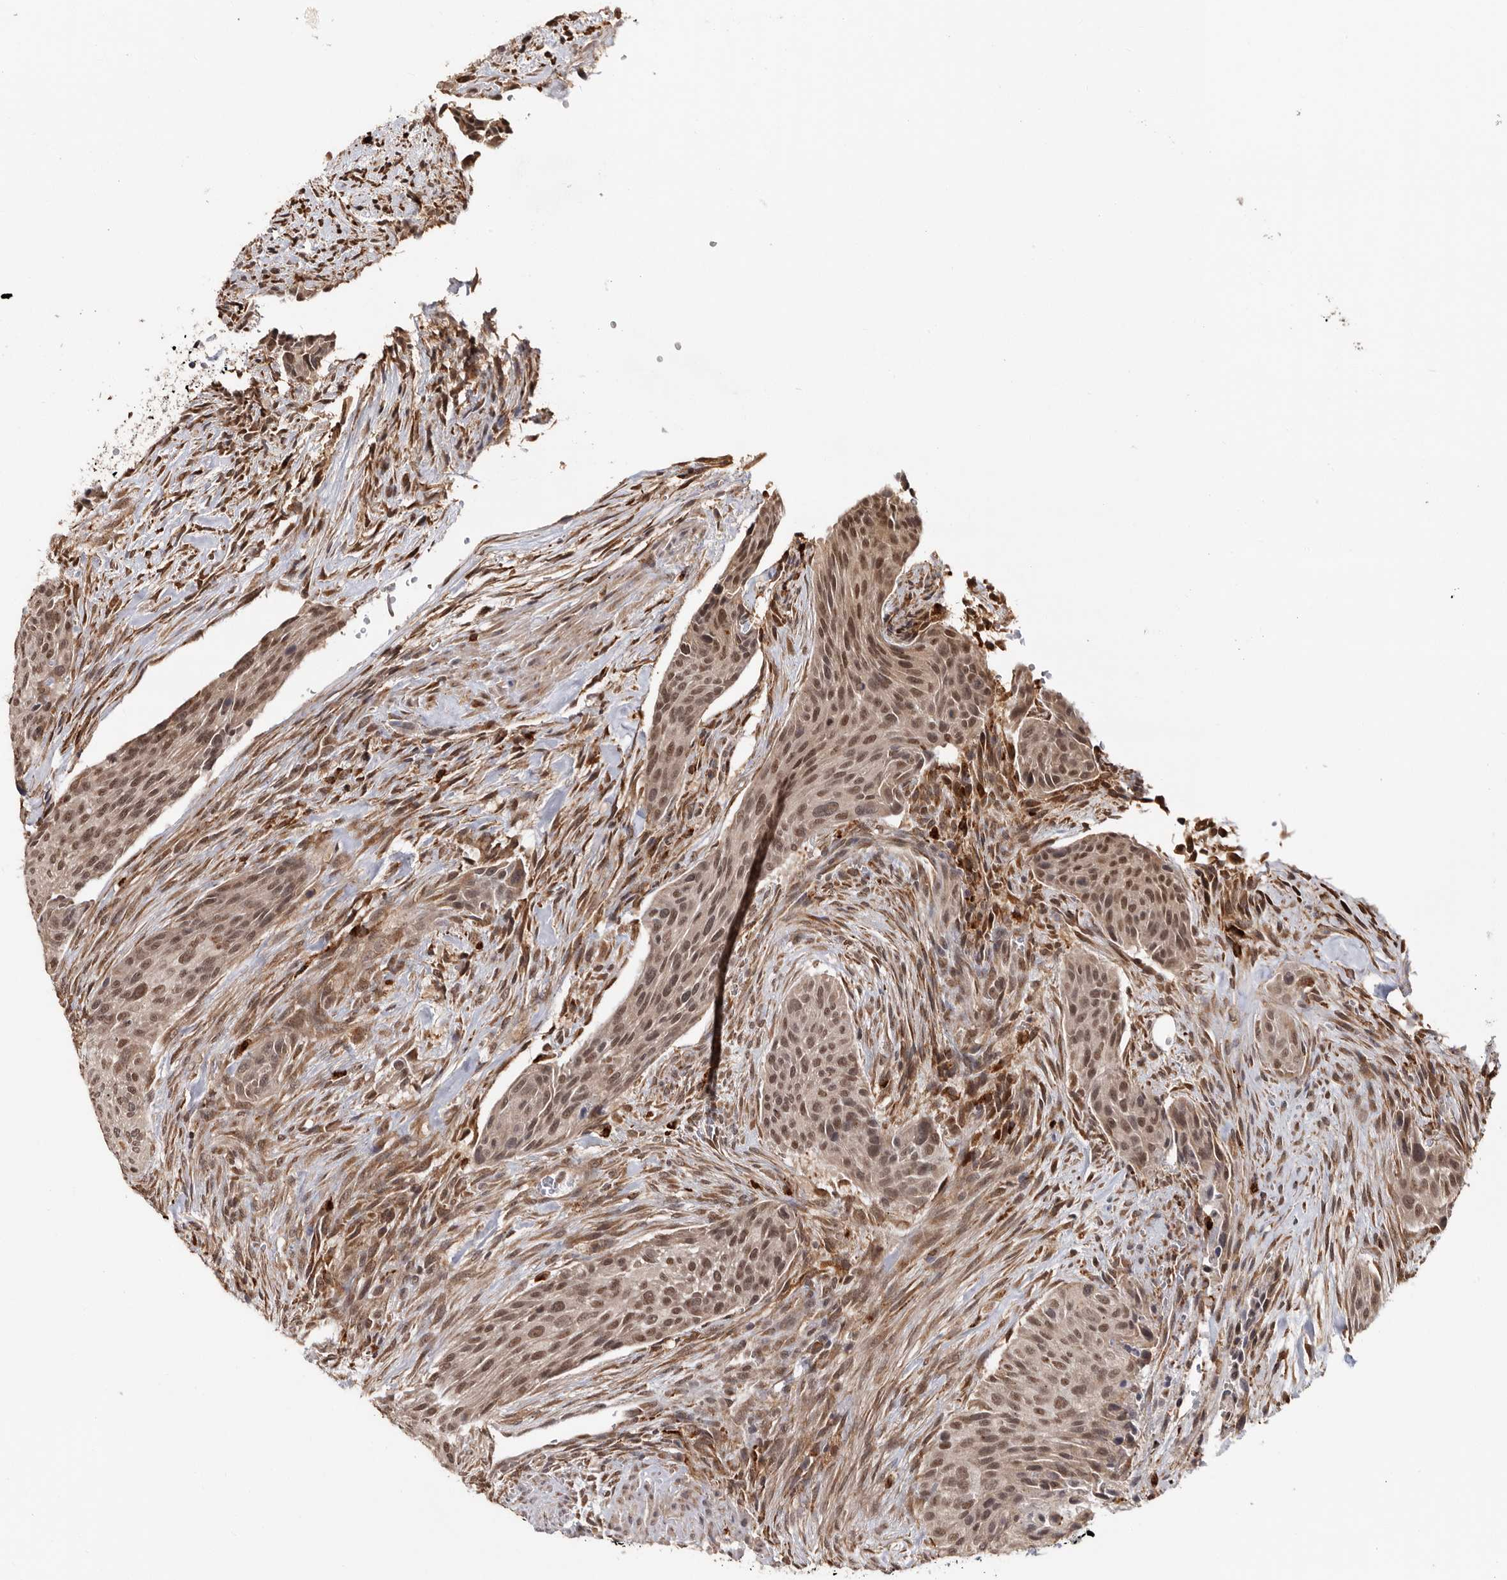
{"staining": {"intensity": "moderate", "quantity": ">75%", "location": "cytoplasmic/membranous,nuclear"}, "tissue": "urothelial cancer", "cell_type": "Tumor cells", "image_type": "cancer", "snomed": [{"axis": "morphology", "description": "Urothelial carcinoma, High grade"}, {"axis": "topography", "description": "Urinary bladder"}], "caption": "A brown stain labels moderate cytoplasmic/membranous and nuclear staining of a protein in urothelial cancer tumor cells.", "gene": "ZNF83", "patient": {"sex": "male", "age": 35}}